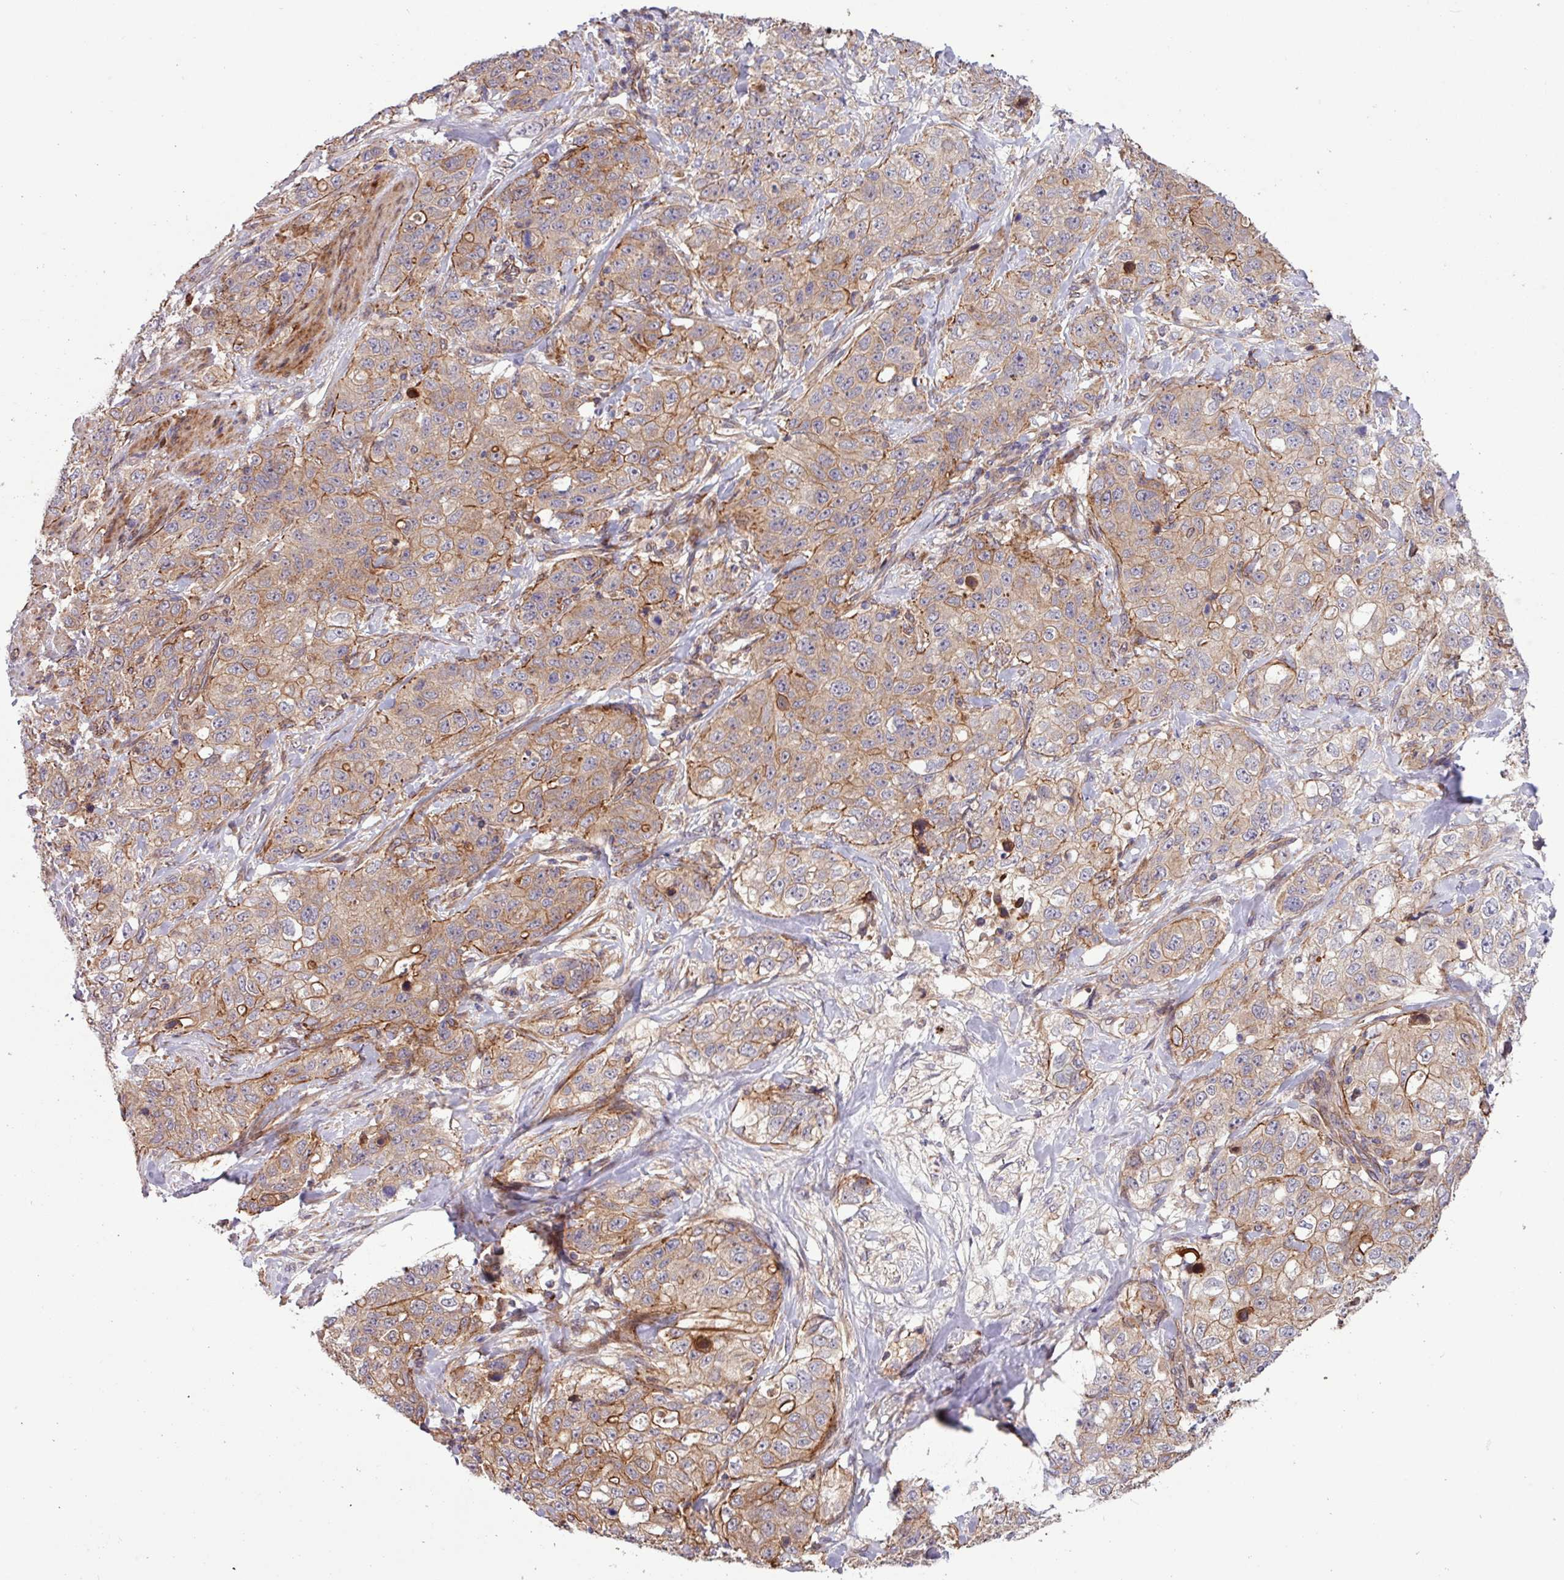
{"staining": {"intensity": "moderate", "quantity": "25%-75%", "location": "cytoplasmic/membranous"}, "tissue": "stomach cancer", "cell_type": "Tumor cells", "image_type": "cancer", "snomed": [{"axis": "morphology", "description": "Adenocarcinoma, NOS"}, {"axis": "topography", "description": "Stomach"}], "caption": "The immunohistochemical stain shows moderate cytoplasmic/membranous staining in tumor cells of stomach cancer tissue. (DAB (3,3'-diaminobenzidine) IHC with brightfield microscopy, high magnification).", "gene": "CNTRL", "patient": {"sex": "male", "age": 48}}